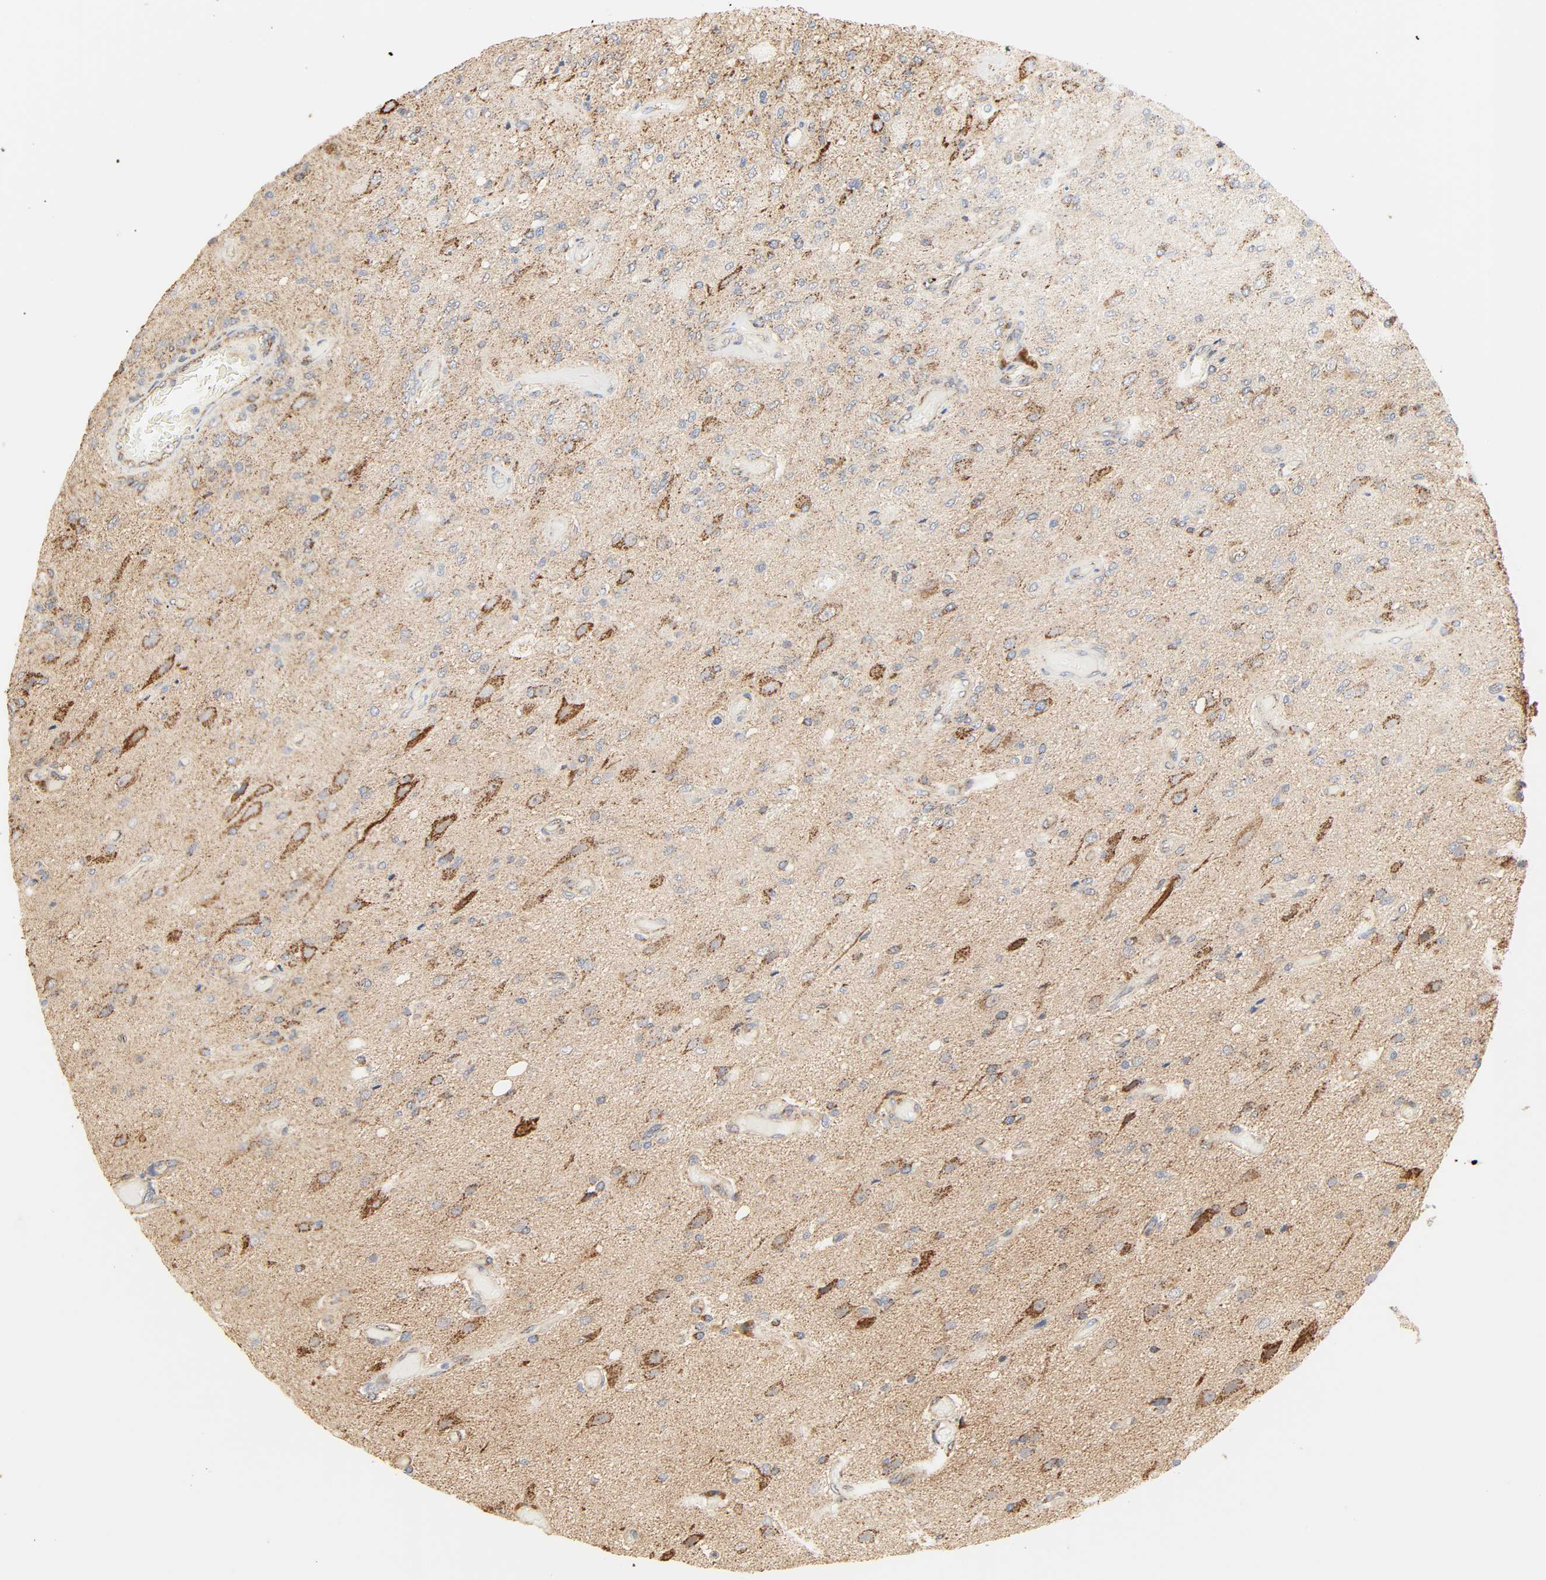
{"staining": {"intensity": "moderate", "quantity": ">75%", "location": "cytoplasmic/membranous"}, "tissue": "glioma", "cell_type": "Tumor cells", "image_type": "cancer", "snomed": [{"axis": "morphology", "description": "Normal tissue, NOS"}, {"axis": "morphology", "description": "Glioma, malignant, High grade"}, {"axis": "topography", "description": "Cerebral cortex"}], "caption": "A photomicrograph showing moderate cytoplasmic/membranous expression in approximately >75% of tumor cells in high-grade glioma (malignant), as visualized by brown immunohistochemical staining.", "gene": "ZMAT5", "patient": {"sex": "male", "age": 77}}